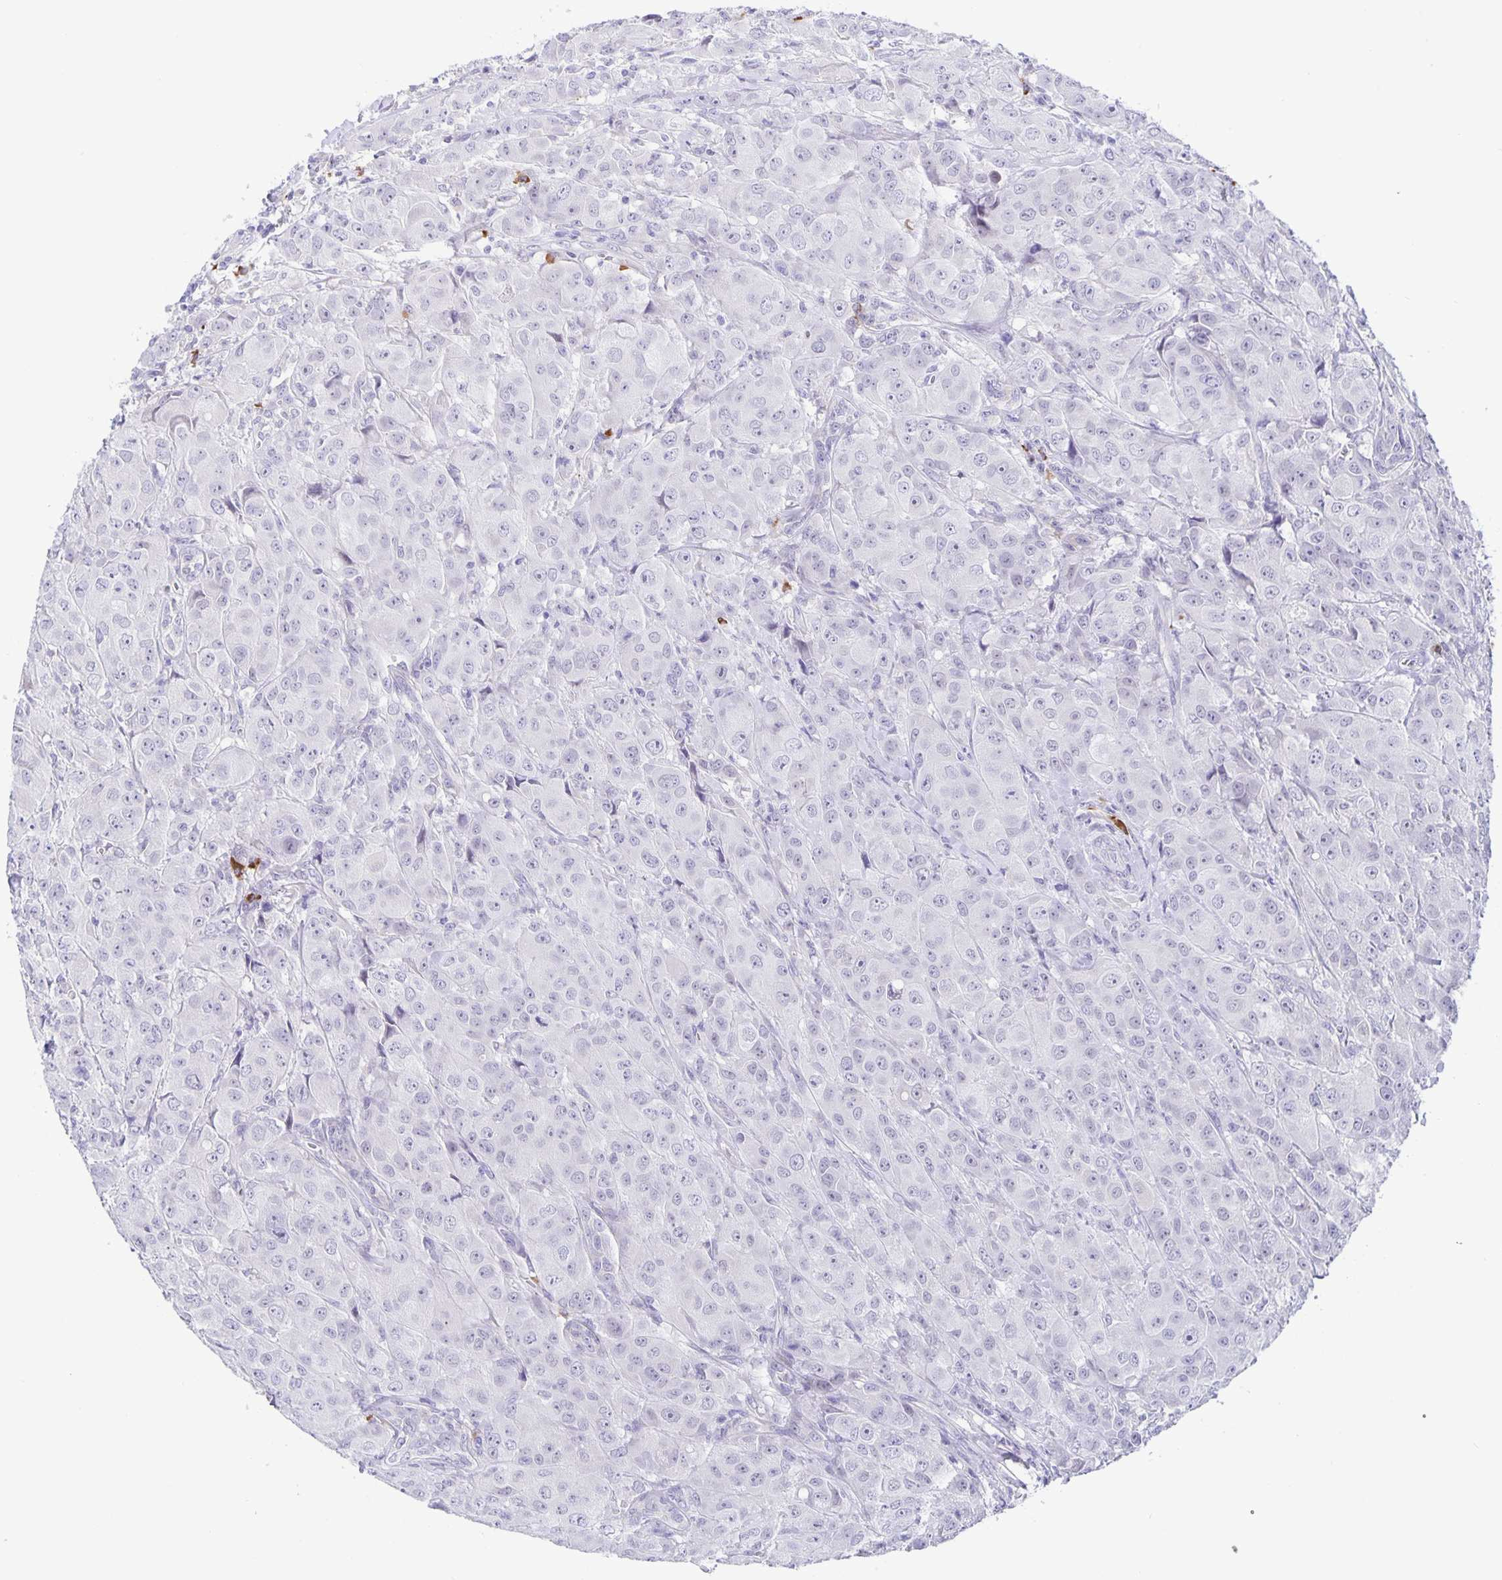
{"staining": {"intensity": "negative", "quantity": "none", "location": "none"}, "tissue": "breast cancer", "cell_type": "Tumor cells", "image_type": "cancer", "snomed": [{"axis": "morphology", "description": "Normal tissue, NOS"}, {"axis": "morphology", "description": "Duct carcinoma"}, {"axis": "topography", "description": "Breast"}], "caption": "Protein analysis of breast infiltrating ductal carcinoma reveals no significant positivity in tumor cells.", "gene": "ERMN", "patient": {"sex": "female", "age": 43}}